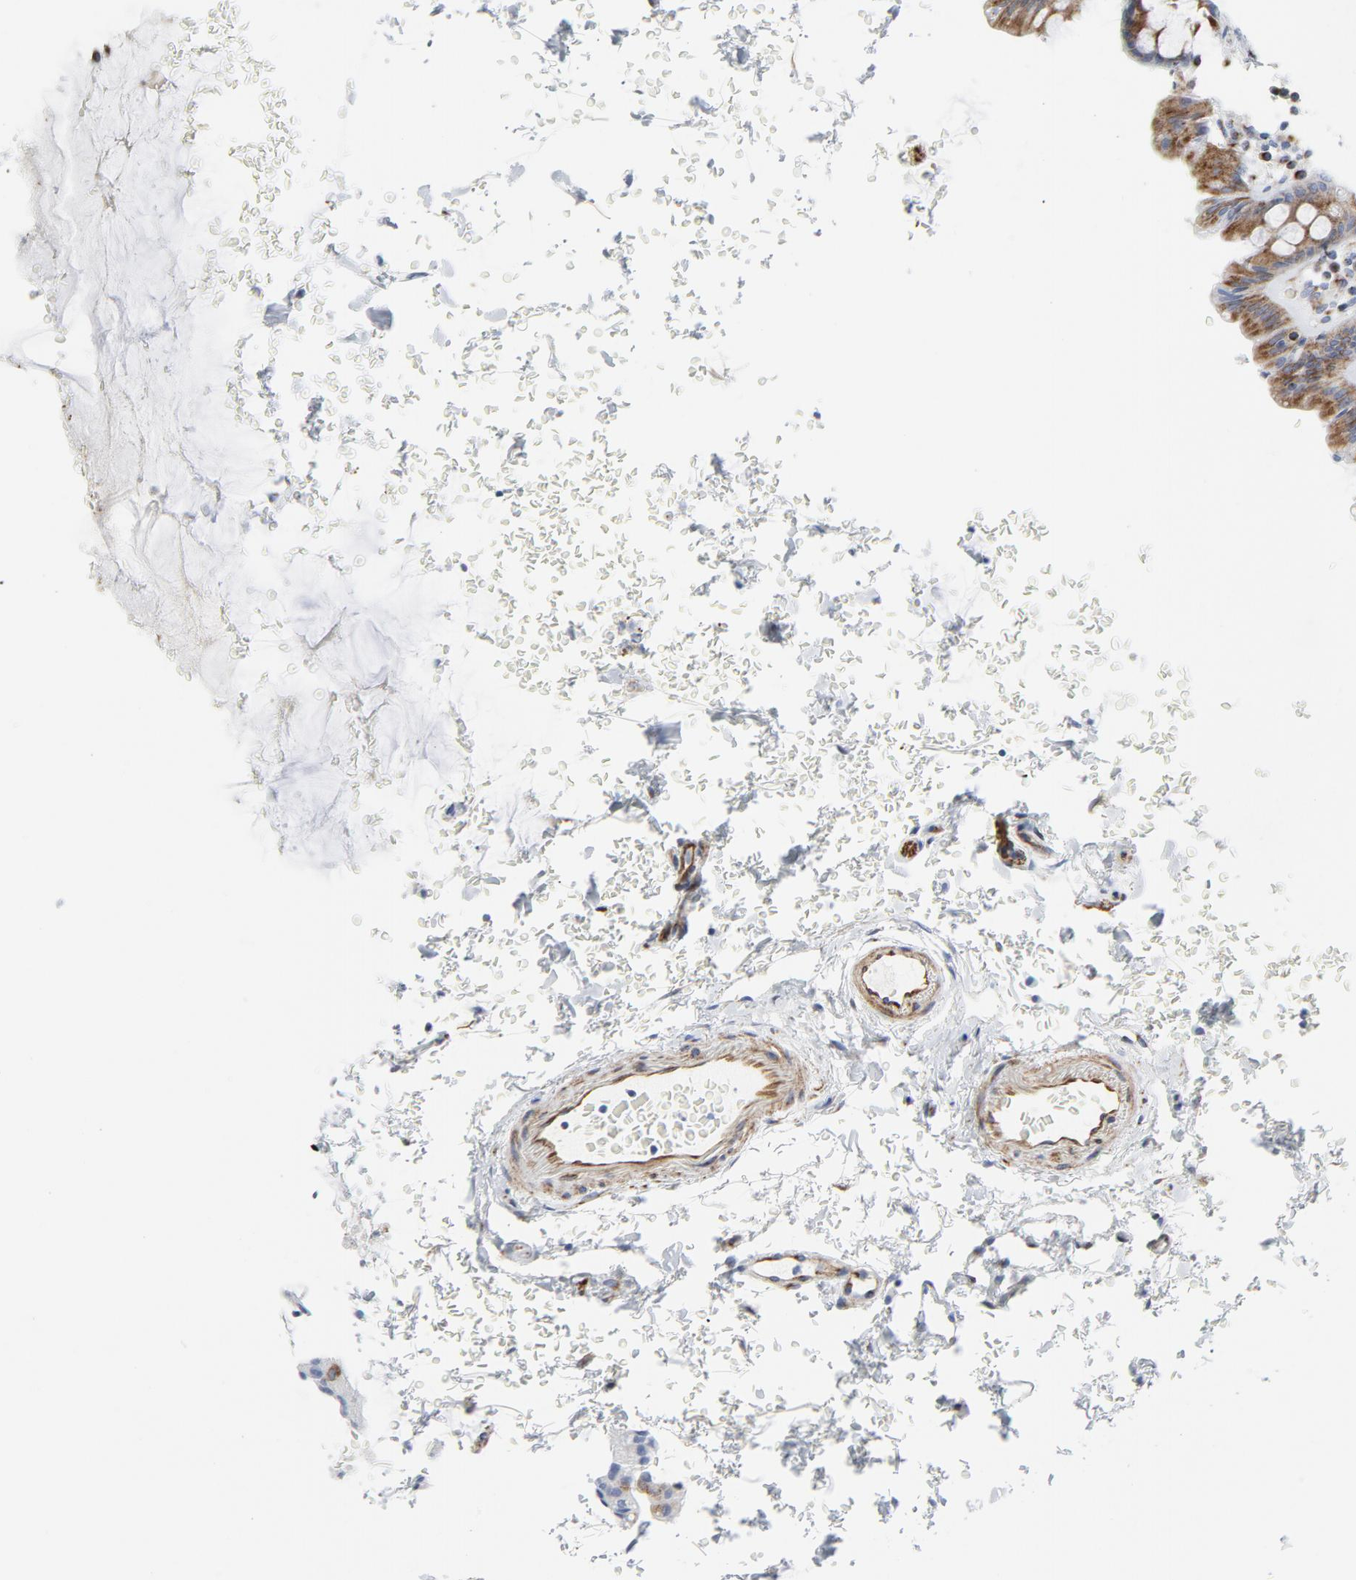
{"staining": {"intensity": "moderate", "quantity": "25%-75%", "location": "cytoplasmic/membranous"}, "tissue": "rectum", "cell_type": "Glandular cells", "image_type": "normal", "snomed": [{"axis": "morphology", "description": "Normal tissue, NOS"}, {"axis": "topography", "description": "Rectum"}], "caption": "Immunohistochemistry (IHC) photomicrograph of normal rectum: rectum stained using IHC displays medium levels of moderate protein expression localized specifically in the cytoplasmic/membranous of glandular cells, appearing as a cytoplasmic/membranous brown color.", "gene": "TUBB1", "patient": {"sex": "male", "age": 92}}